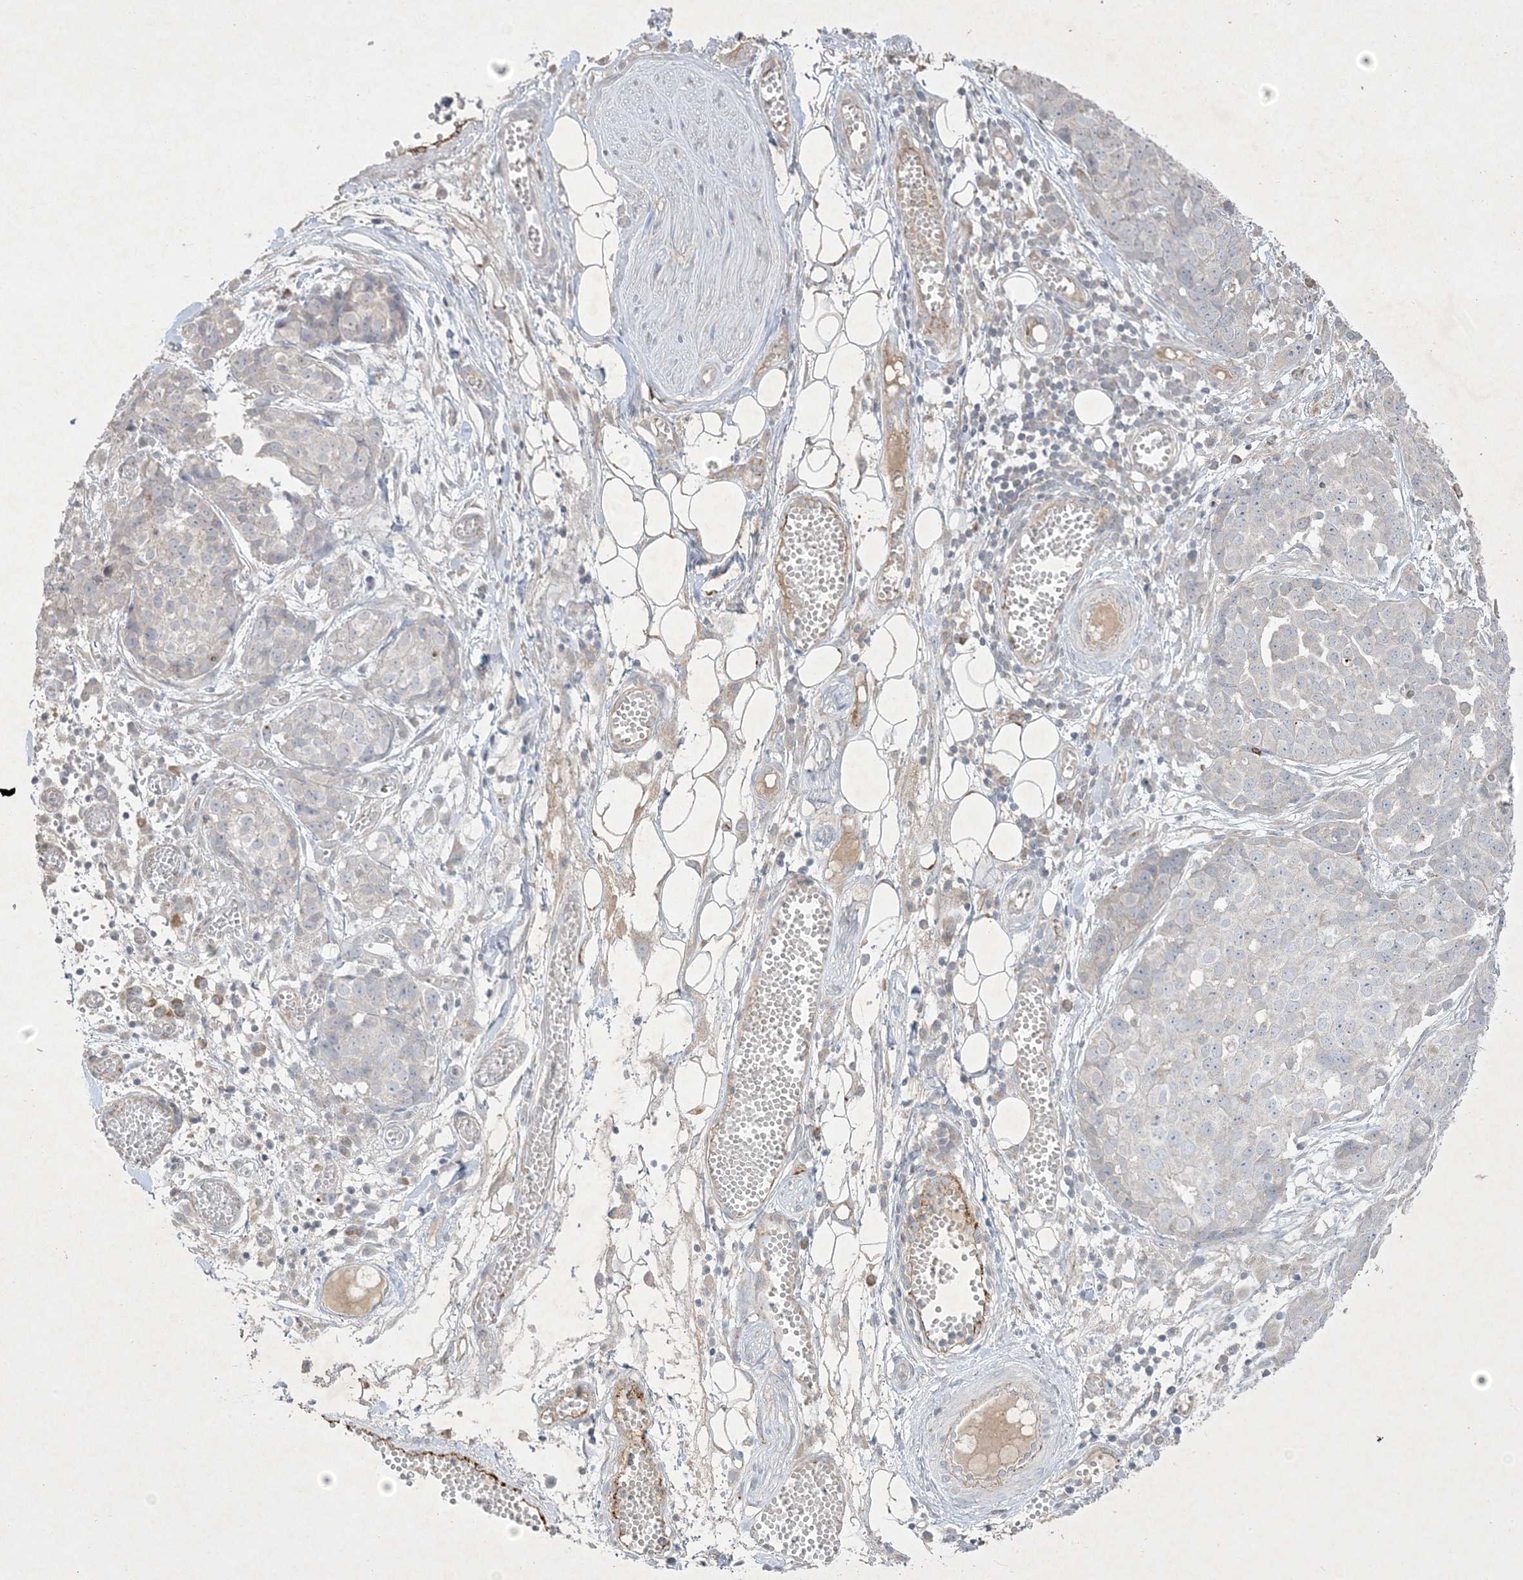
{"staining": {"intensity": "negative", "quantity": "none", "location": "none"}, "tissue": "ovarian cancer", "cell_type": "Tumor cells", "image_type": "cancer", "snomed": [{"axis": "morphology", "description": "Cystadenocarcinoma, serous, NOS"}, {"axis": "topography", "description": "Soft tissue"}, {"axis": "topography", "description": "Ovary"}], "caption": "The IHC histopathology image has no significant staining in tumor cells of ovarian cancer (serous cystadenocarcinoma) tissue. The staining was performed using DAB to visualize the protein expression in brown, while the nuclei were stained in blue with hematoxylin (Magnification: 20x).", "gene": "PRSS36", "patient": {"sex": "female", "age": 57}}